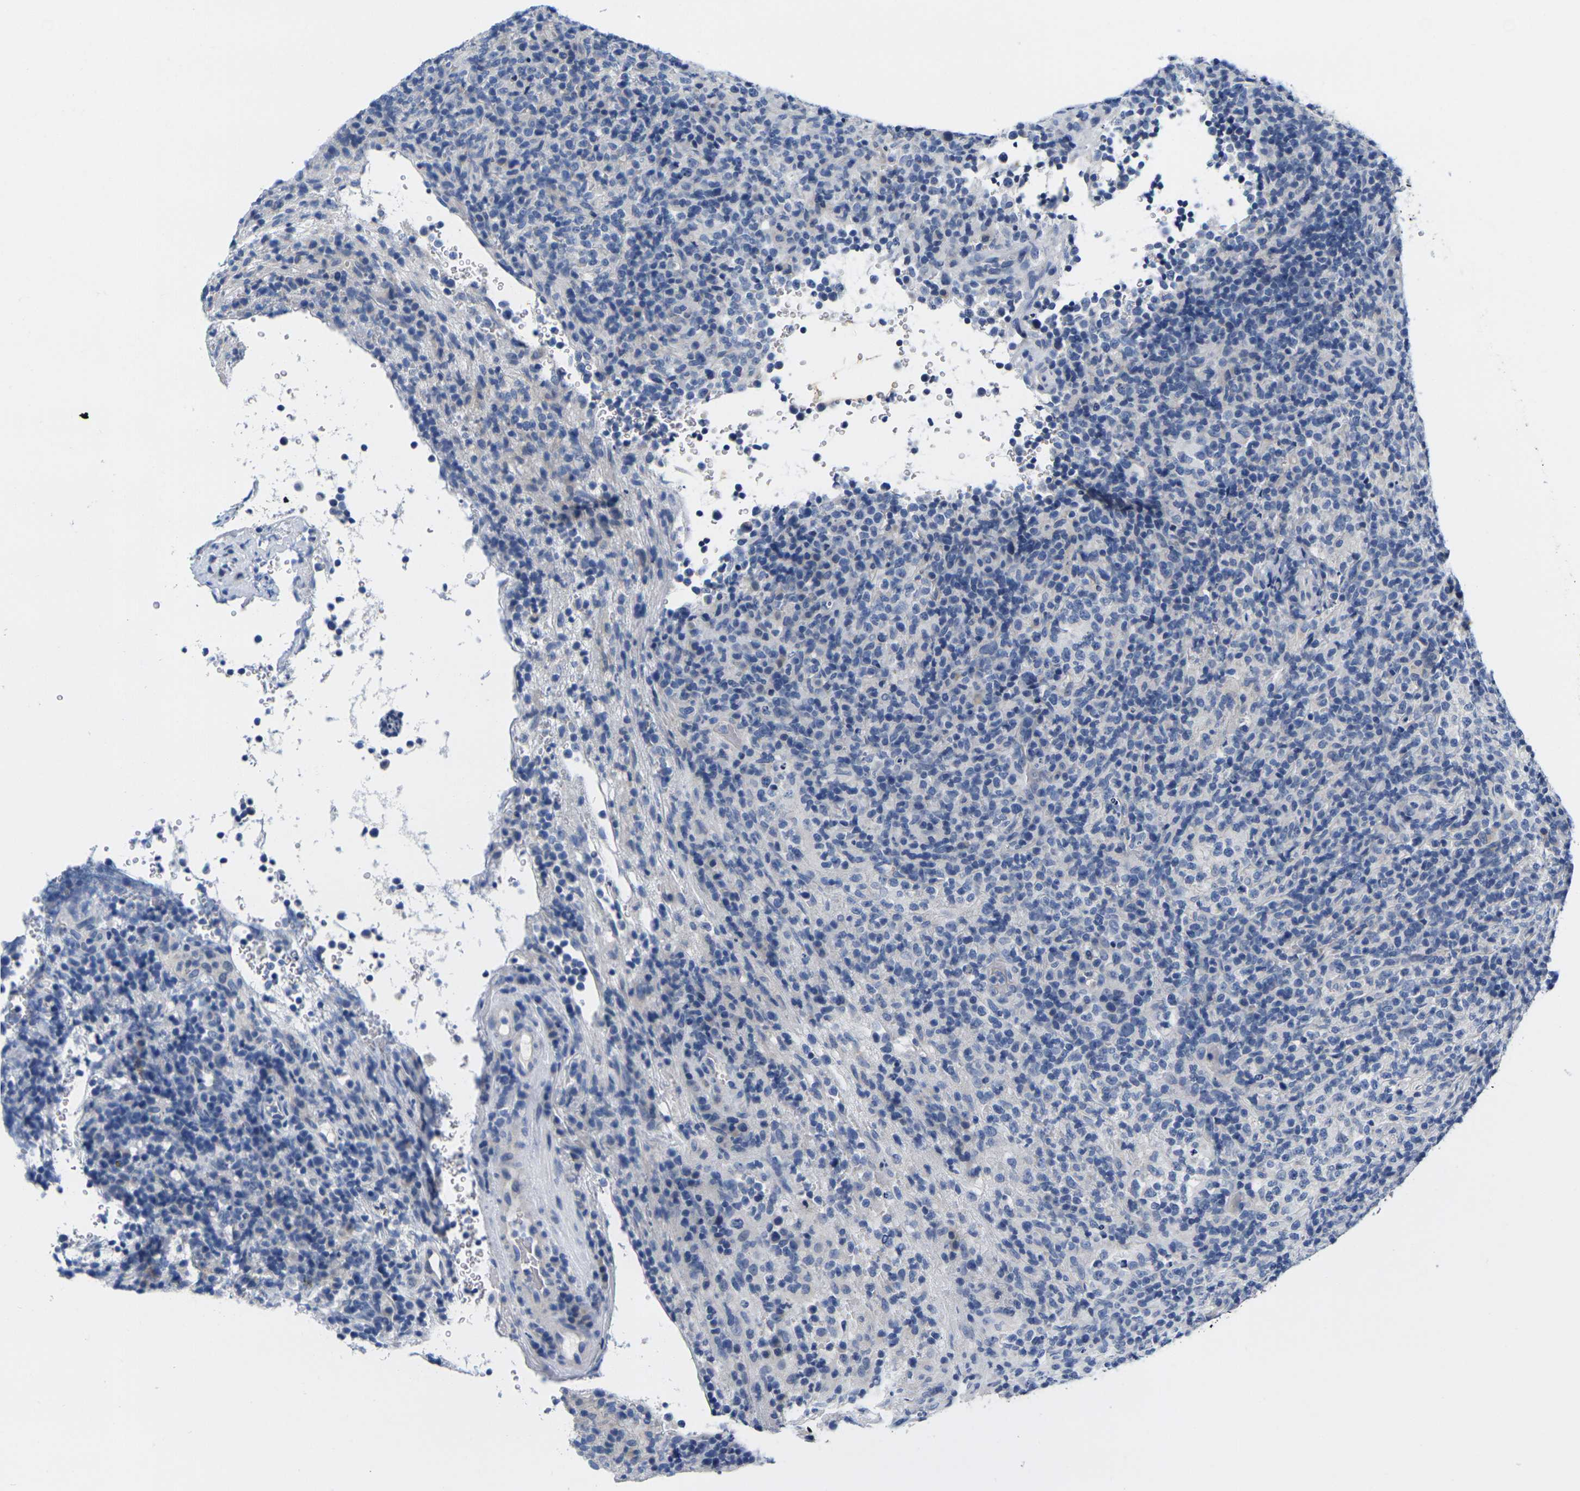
{"staining": {"intensity": "negative", "quantity": "none", "location": "none"}, "tissue": "lymphoma", "cell_type": "Tumor cells", "image_type": "cancer", "snomed": [{"axis": "morphology", "description": "Malignant lymphoma, non-Hodgkin's type, High grade"}, {"axis": "topography", "description": "Lymph node"}], "caption": "Photomicrograph shows no protein expression in tumor cells of lymphoma tissue.", "gene": "NOCT", "patient": {"sex": "female", "age": 76}}